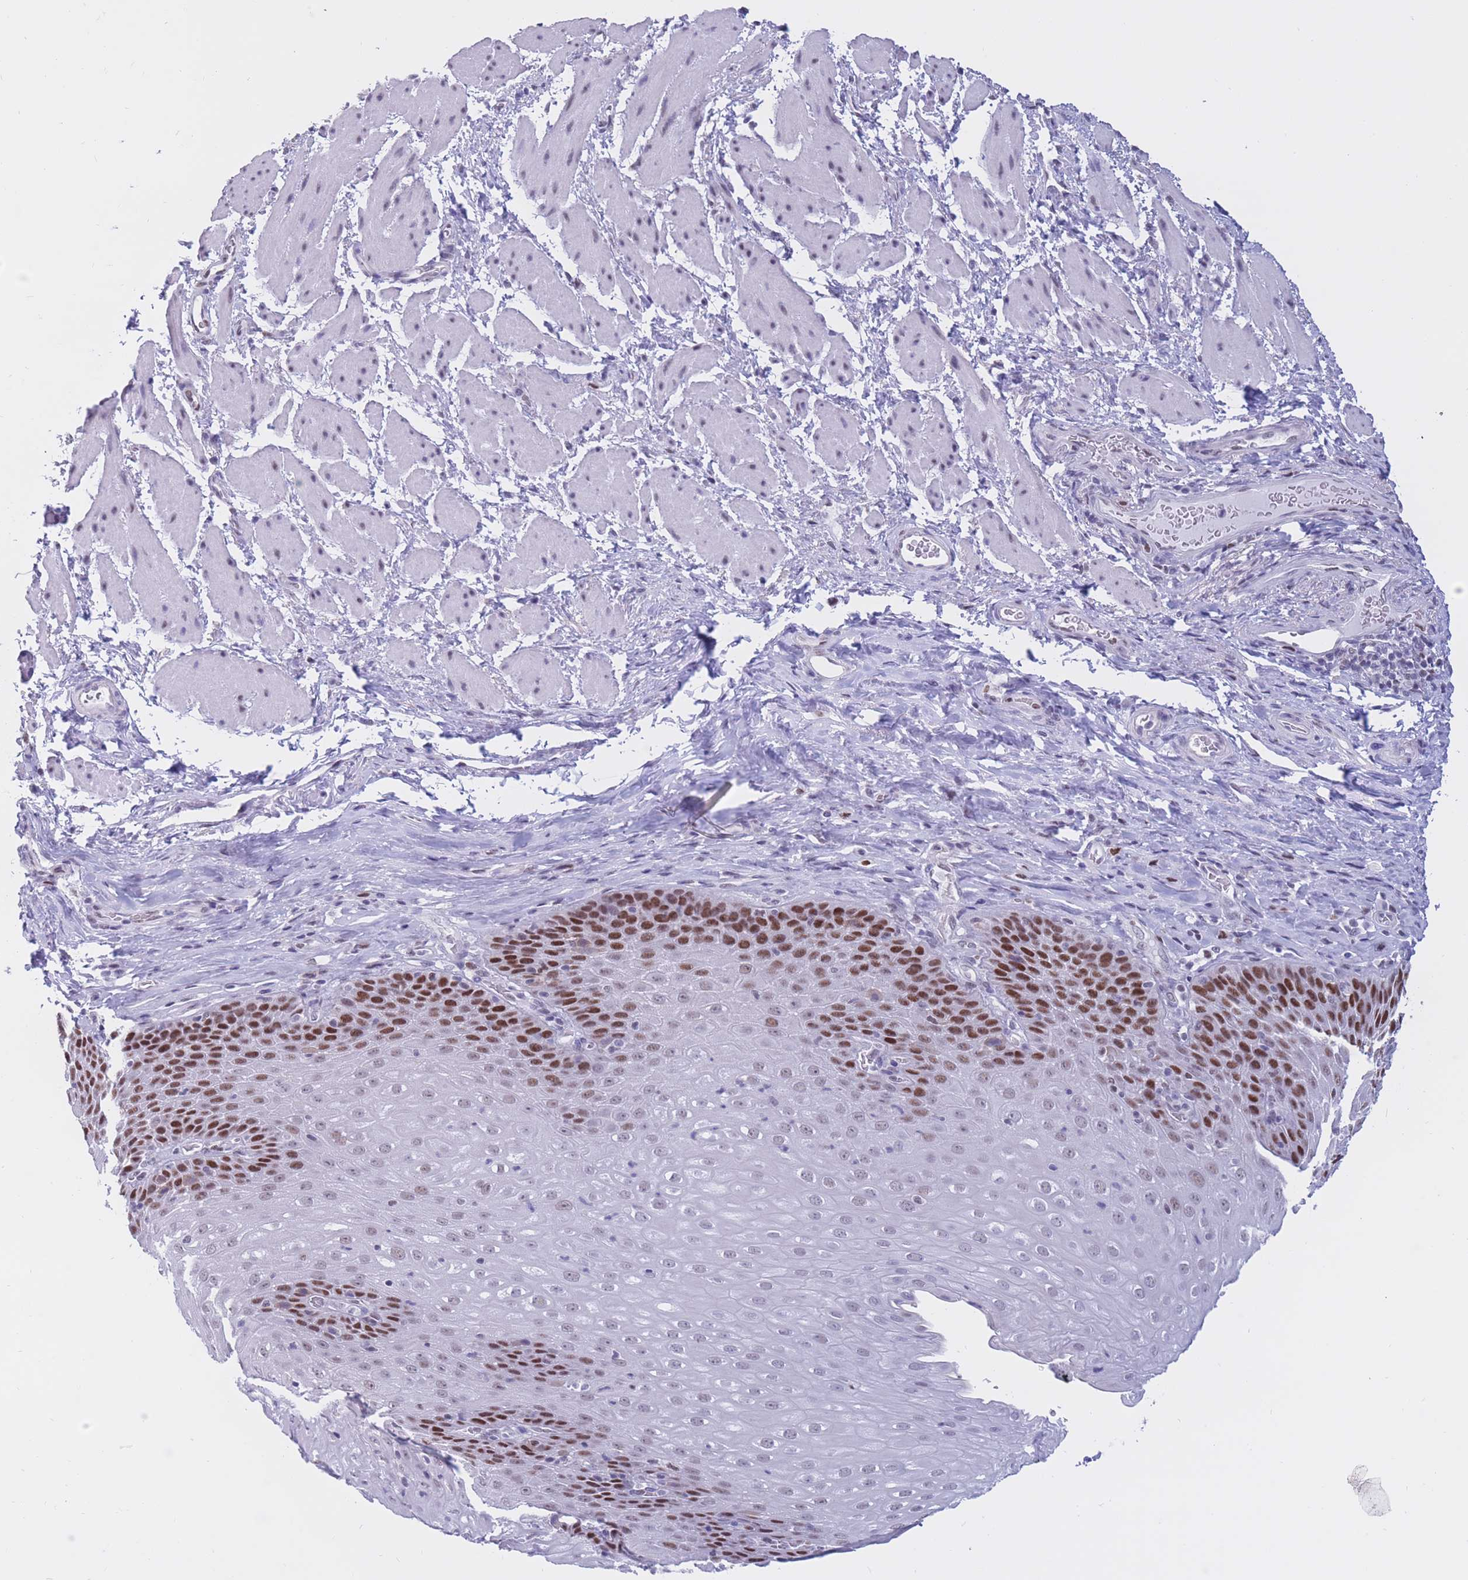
{"staining": {"intensity": "strong", "quantity": "25%-75%", "location": "nuclear"}, "tissue": "esophagus", "cell_type": "Squamous epithelial cells", "image_type": "normal", "snomed": [{"axis": "morphology", "description": "Normal tissue, NOS"}, {"axis": "topography", "description": "Esophagus"}], "caption": "A photomicrograph of esophagus stained for a protein reveals strong nuclear brown staining in squamous epithelial cells.", "gene": "NASP", "patient": {"sex": "female", "age": 61}}